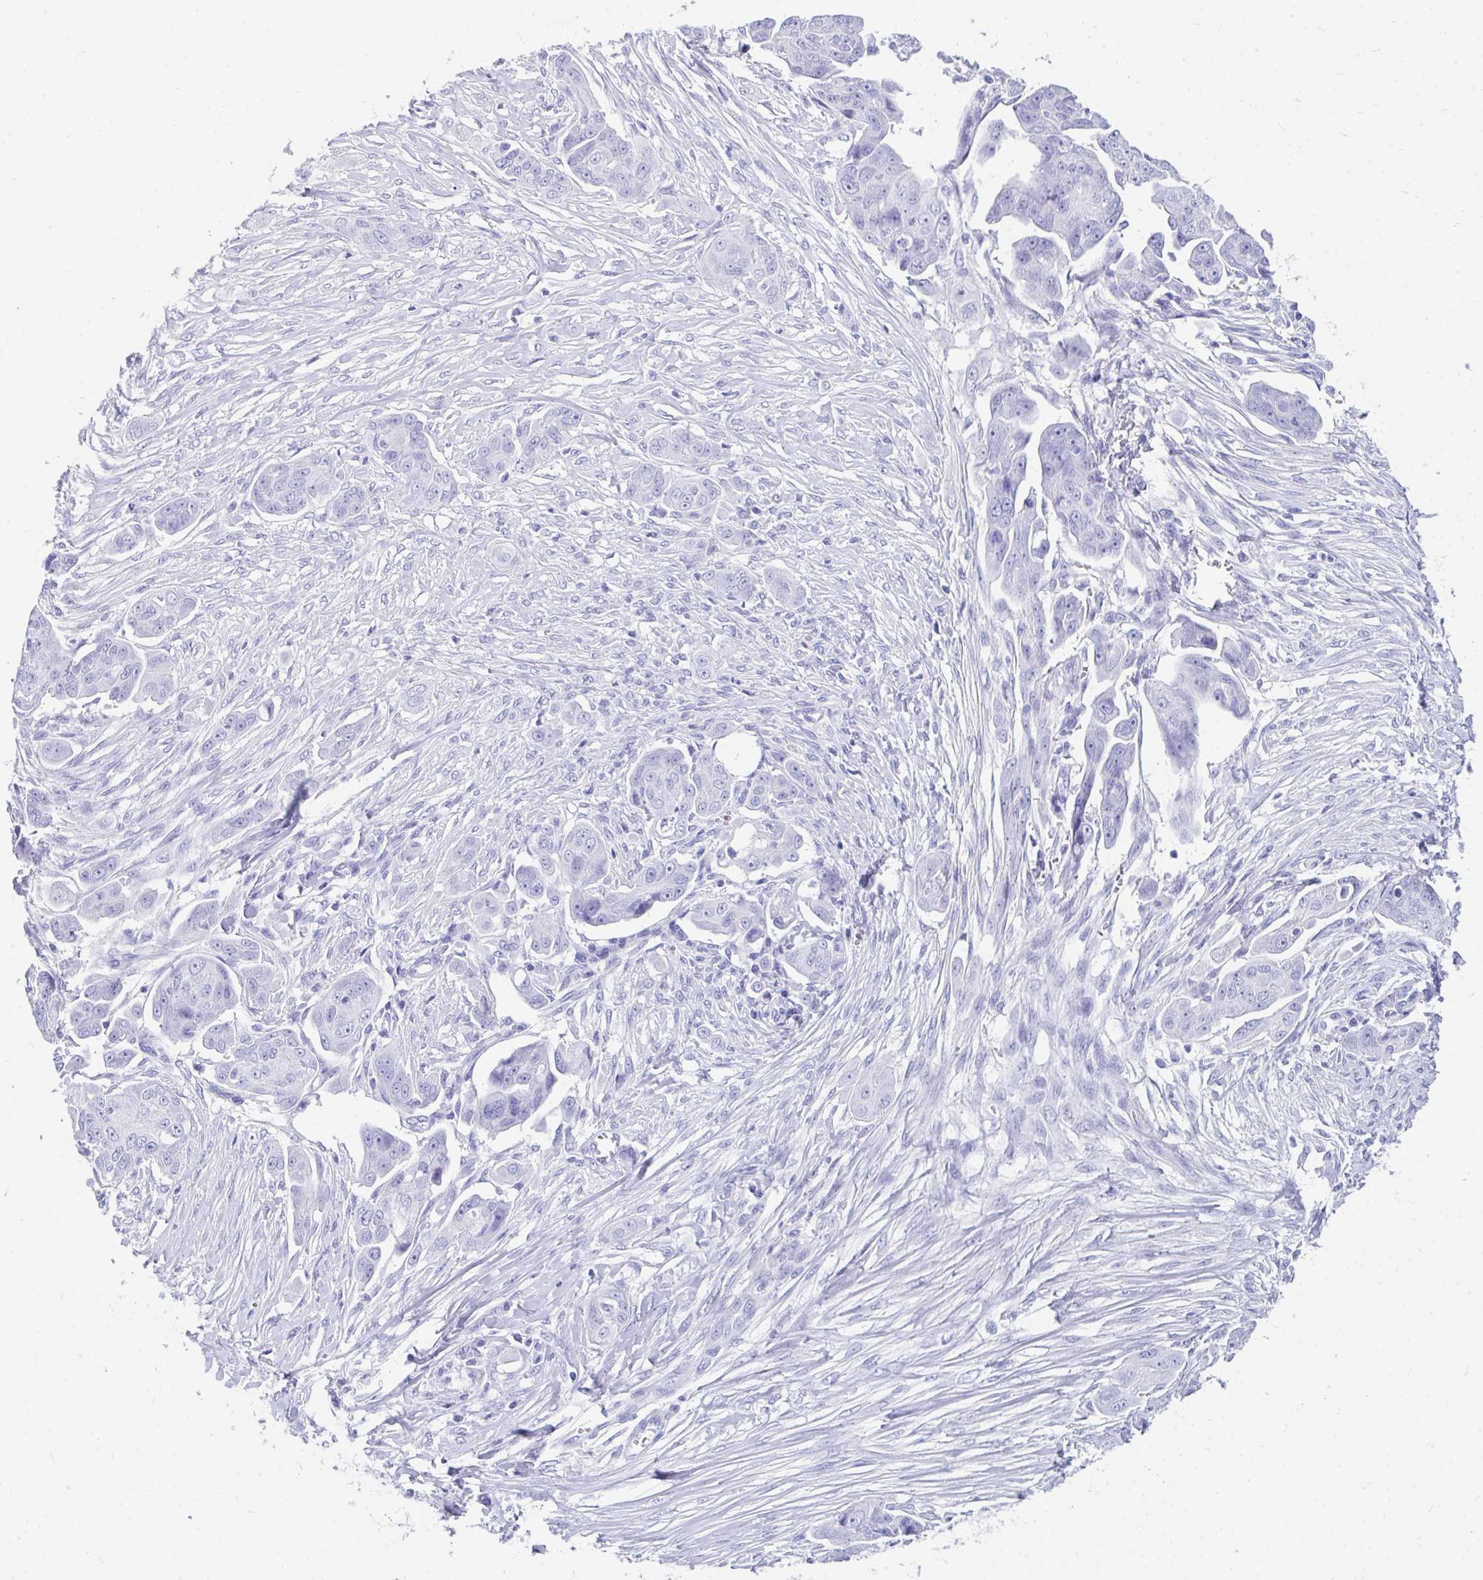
{"staining": {"intensity": "negative", "quantity": "none", "location": "none"}, "tissue": "ovarian cancer", "cell_type": "Tumor cells", "image_type": "cancer", "snomed": [{"axis": "morphology", "description": "Carcinoma, endometroid"}, {"axis": "topography", "description": "Ovary"}], "caption": "There is no significant expression in tumor cells of ovarian cancer (endometroid carcinoma).", "gene": "HGD", "patient": {"sex": "female", "age": 70}}